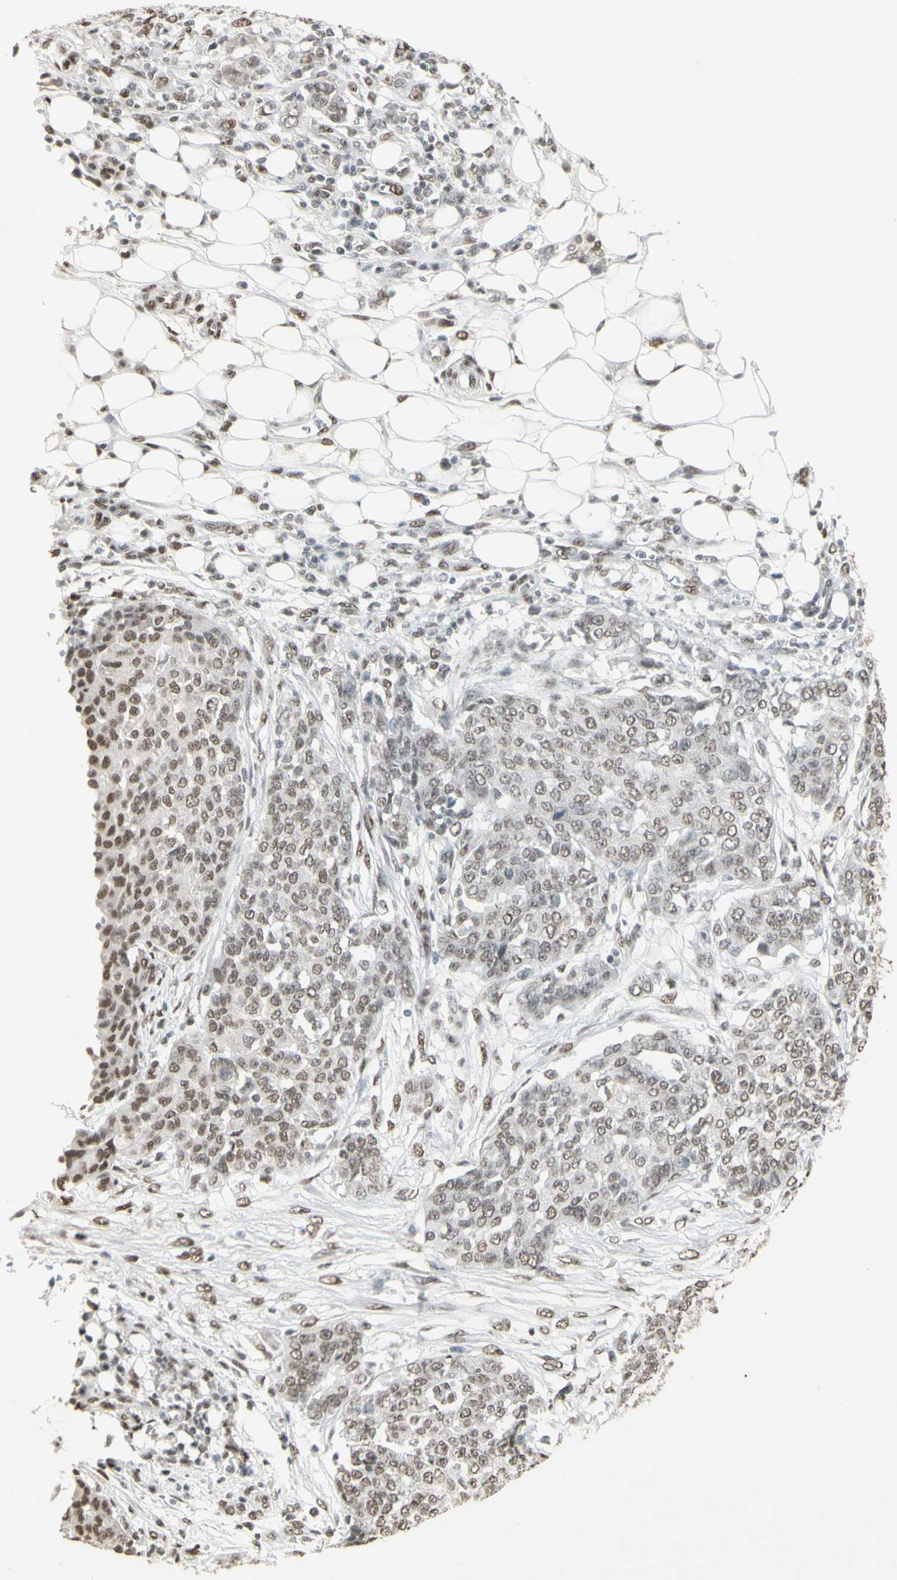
{"staining": {"intensity": "moderate", "quantity": "25%-75%", "location": "nuclear"}, "tissue": "ovarian cancer", "cell_type": "Tumor cells", "image_type": "cancer", "snomed": [{"axis": "morphology", "description": "Cystadenocarcinoma, serous, NOS"}, {"axis": "topography", "description": "Soft tissue"}, {"axis": "topography", "description": "Ovary"}], "caption": "Immunohistochemical staining of serous cystadenocarcinoma (ovarian) demonstrates medium levels of moderate nuclear protein expression in about 25%-75% of tumor cells.", "gene": "TRIM28", "patient": {"sex": "female", "age": 57}}